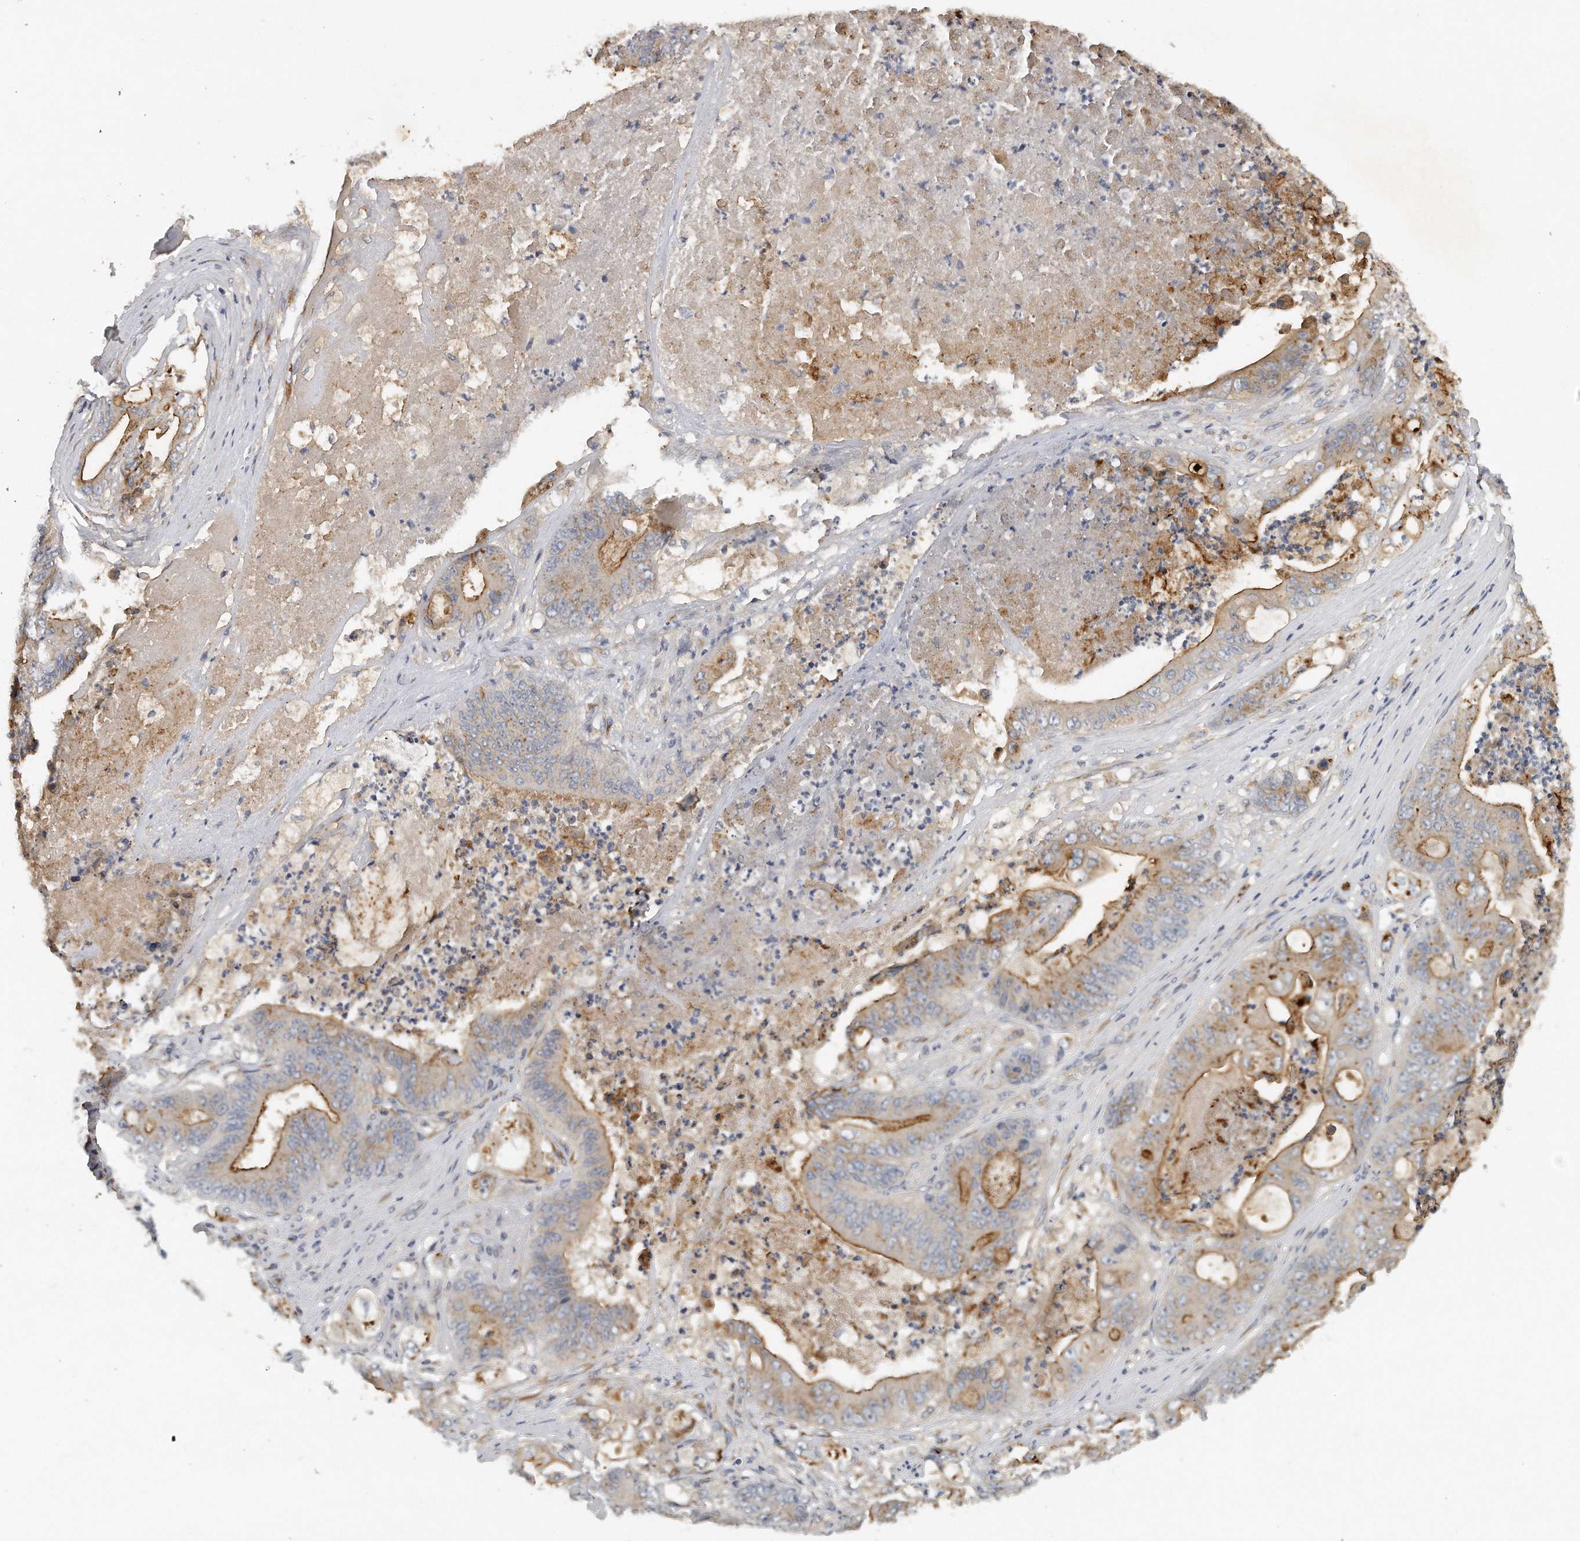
{"staining": {"intensity": "moderate", "quantity": "25%-75%", "location": "cytoplasmic/membranous"}, "tissue": "stomach cancer", "cell_type": "Tumor cells", "image_type": "cancer", "snomed": [{"axis": "morphology", "description": "Adenocarcinoma, NOS"}, {"axis": "topography", "description": "Stomach"}], "caption": "High-magnification brightfield microscopy of adenocarcinoma (stomach) stained with DAB (3,3'-diaminobenzidine) (brown) and counterstained with hematoxylin (blue). tumor cells exhibit moderate cytoplasmic/membranous positivity is seen in approximately25%-75% of cells.", "gene": "TRAPPC14", "patient": {"sex": "female", "age": 73}}